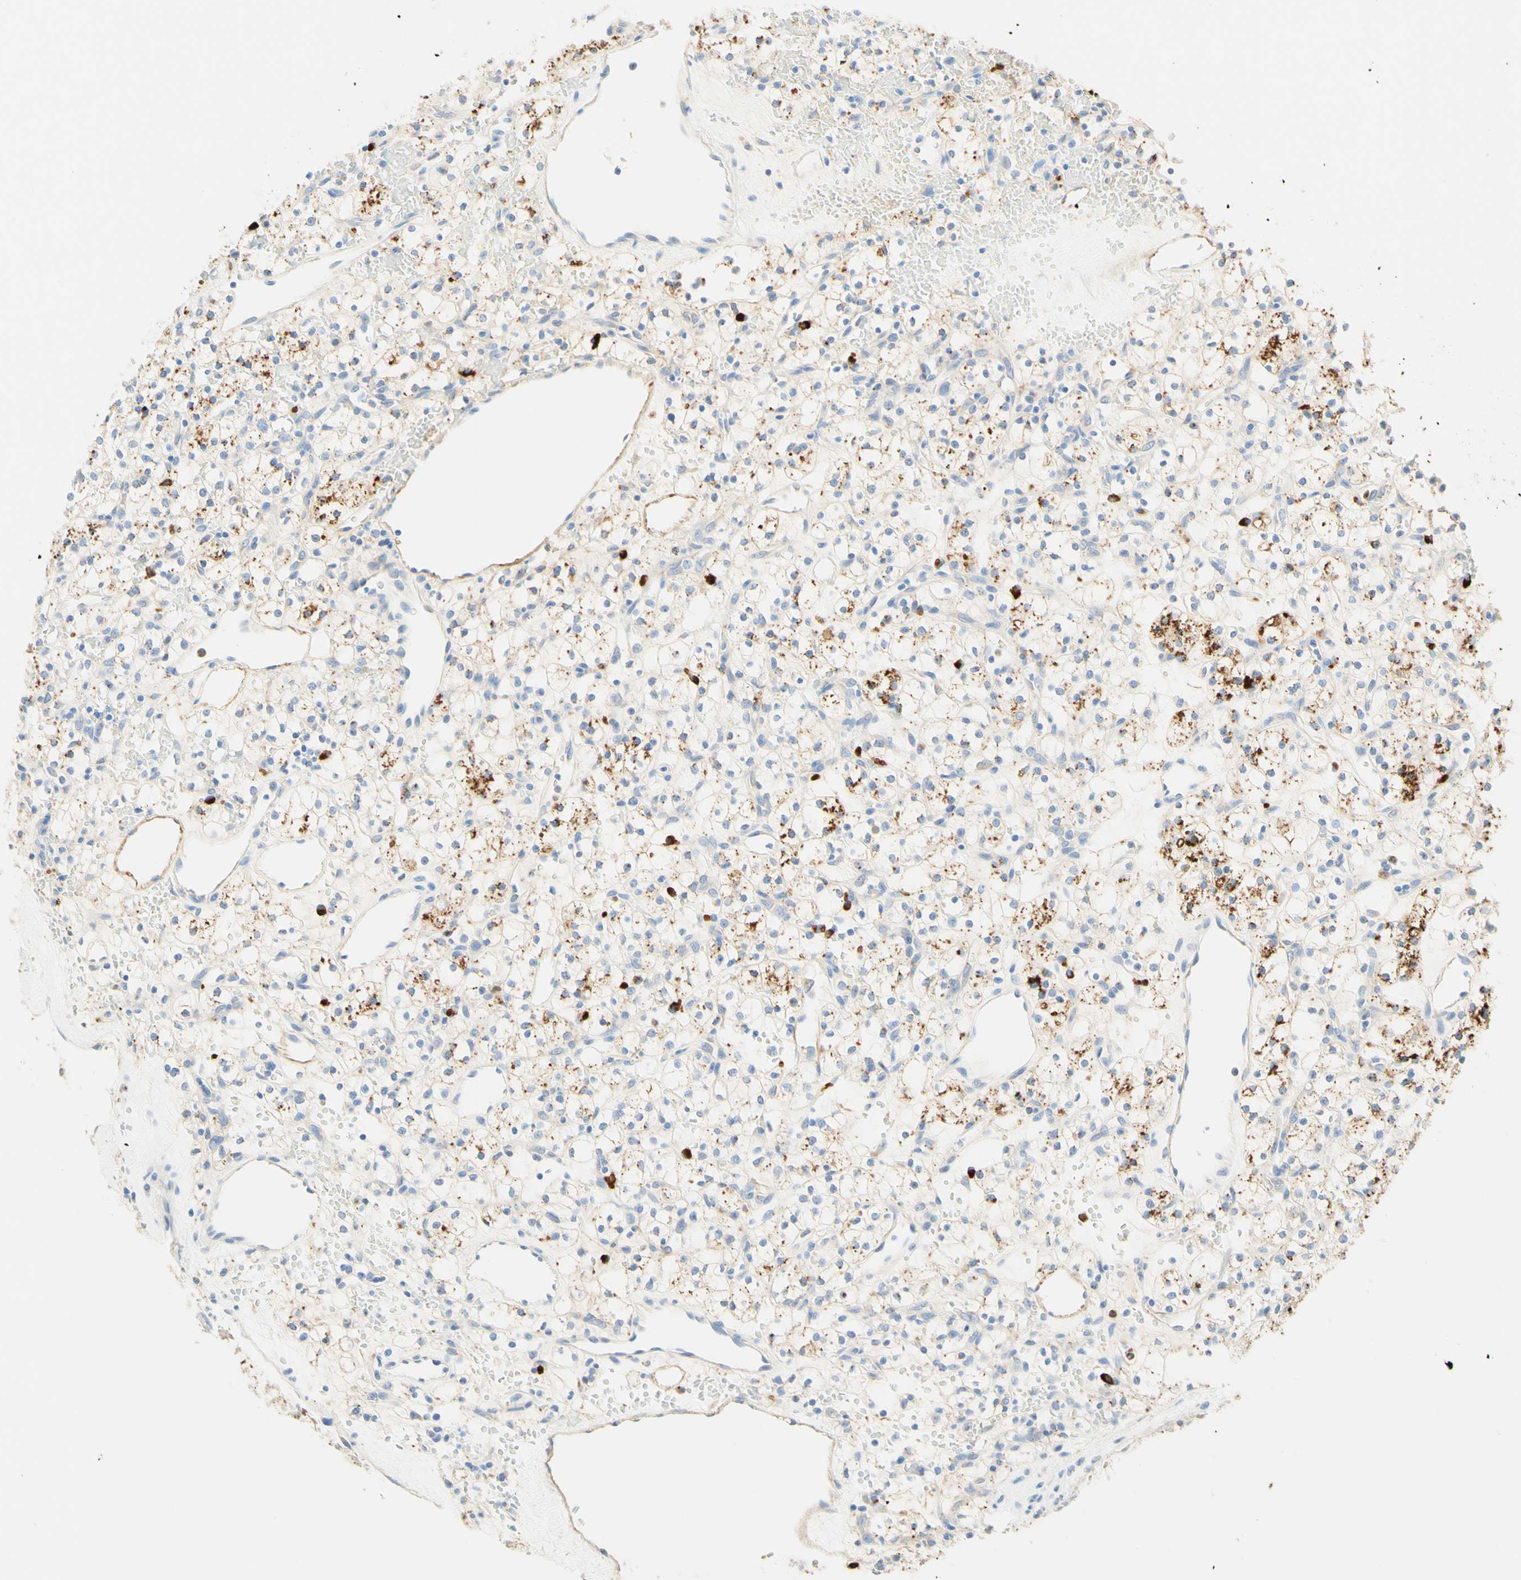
{"staining": {"intensity": "moderate", "quantity": "<25%", "location": "cytoplasmic/membranous"}, "tissue": "renal cancer", "cell_type": "Tumor cells", "image_type": "cancer", "snomed": [{"axis": "morphology", "description": "Adenocarcinoma, NOS"}, {"axis": "topography", "description": "Kidney"}], "caption": "Renal cancer stained for a protein (brown) exhibits moderate cytoplasmic/membranous positive positivity in about <25% of tumor cells.", "gene": "CD63", "patient": {"sex": "female", "age": 60}}